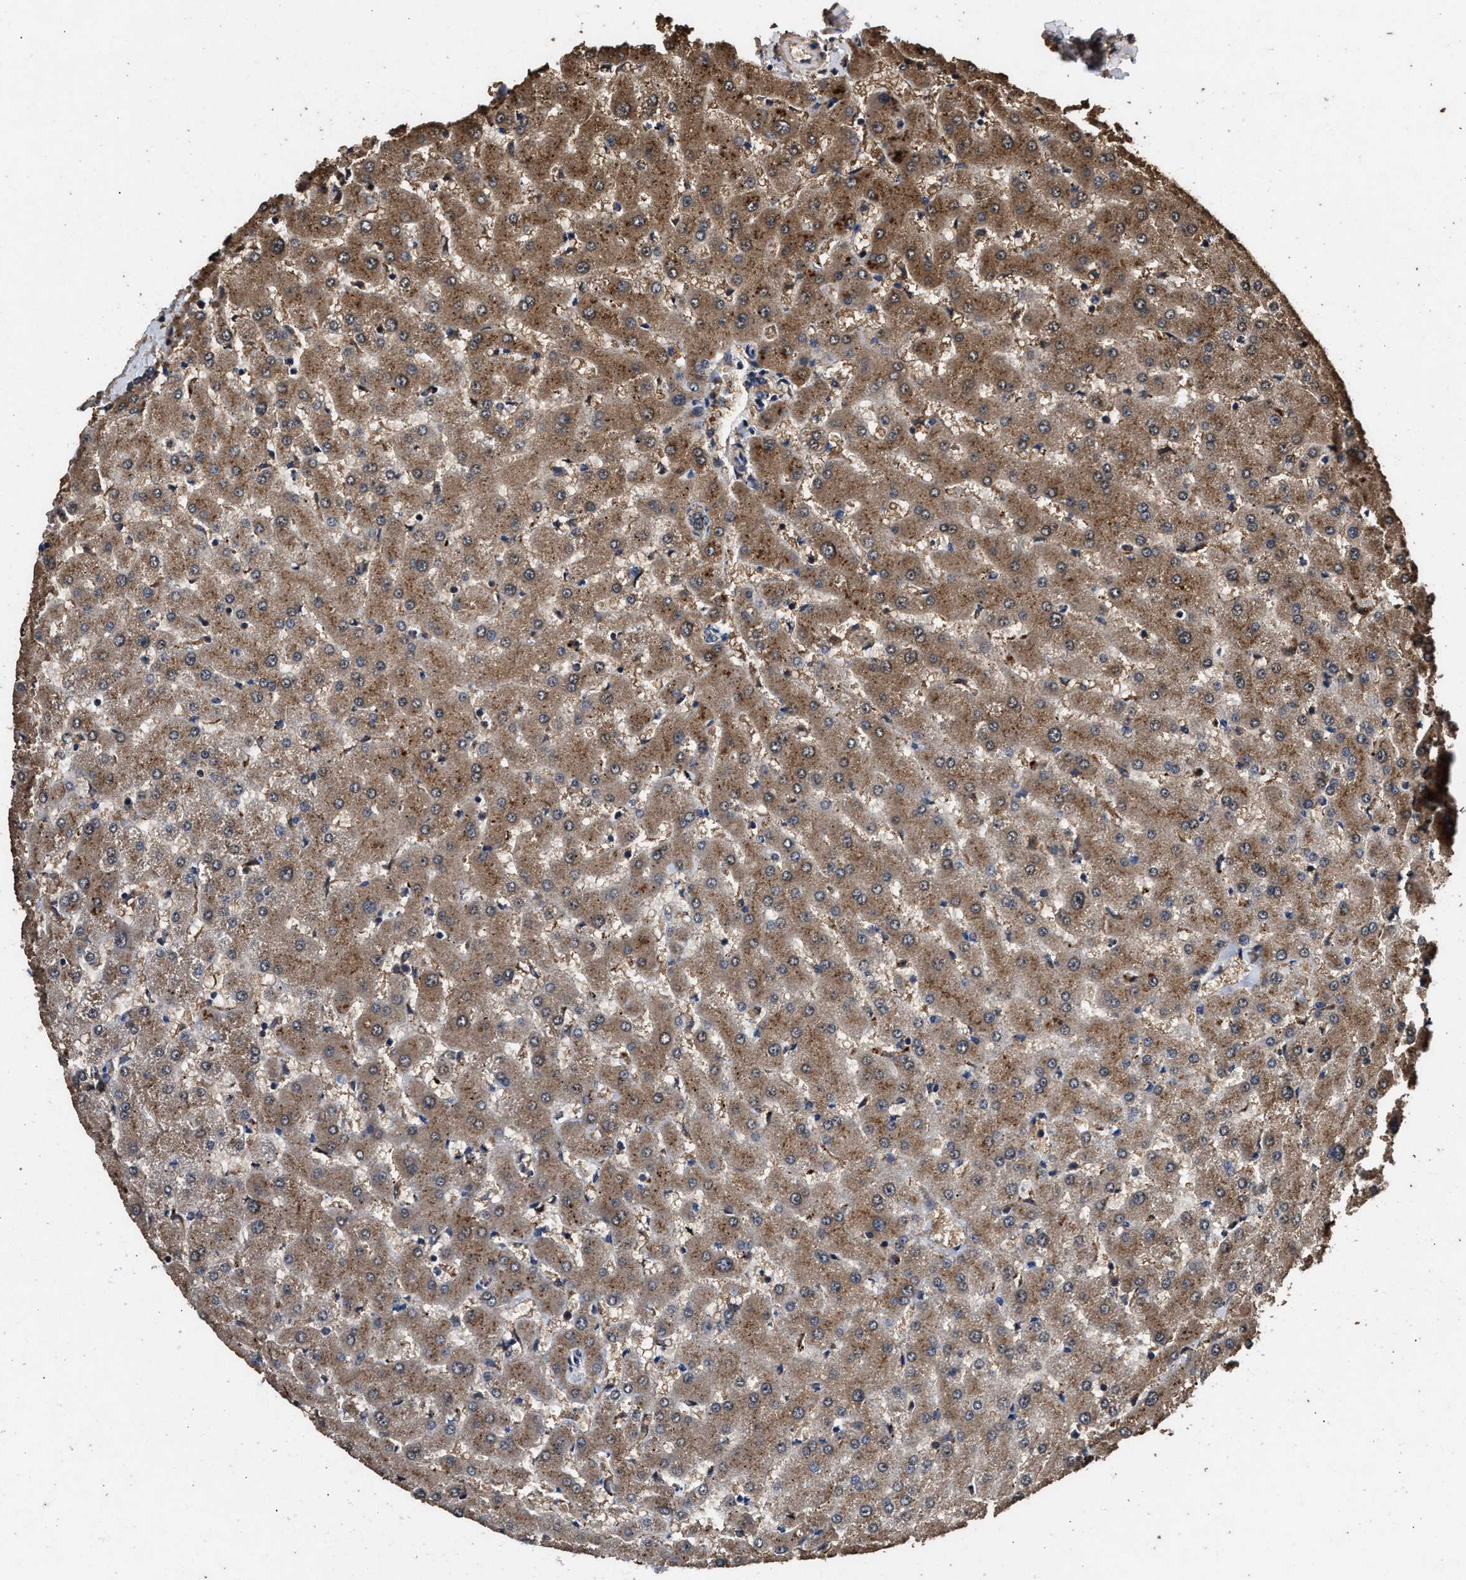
{"staining": {"intensity": "strong", "quantity": ">75%", "location": "cytoplasmic/membranous"}, "tissue": "liver", "cell_type": "Cholangiocytes", "image_type": "normal", "snomed": [{"axis": "morphology", "description": "Normal tissue, NOS"}, {"axis": "topography", "description": "Liver"}], "caption": "DAB (3,3'-diaminobenzidine) immunohistochemical staining of normal liver exhibits strong cytoplasmic/membranous protein positivity in approximately >75% of cholangiocytes.", "gene": "ENSG00000286112", "patient": {"sex": "female", "age": 63}}